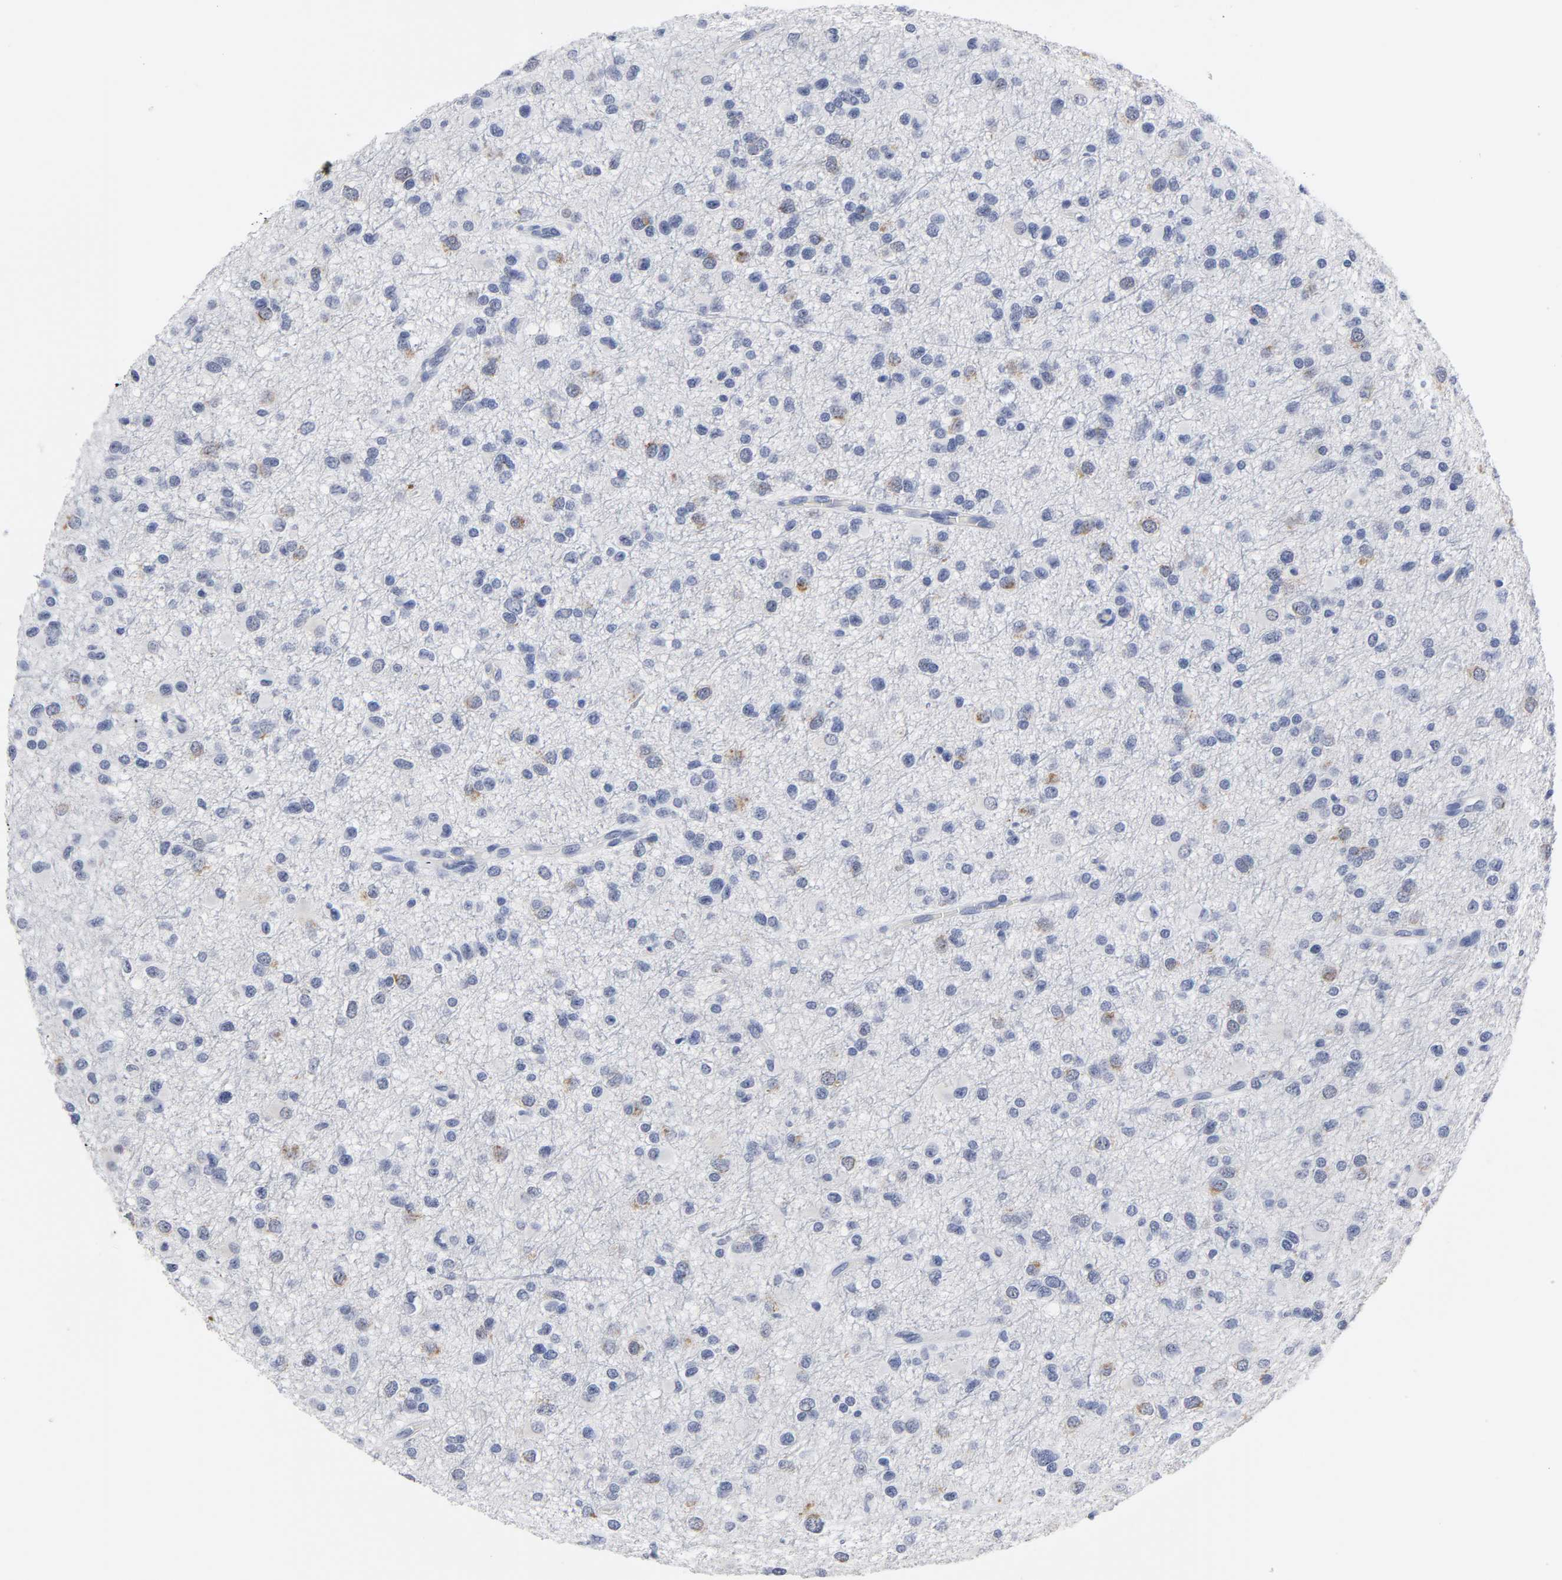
{"staining": {"intensity": "moderate", "quantity": "<25%", "location": "cytoplasmic/membranous"}, "tissue": "glioma", "cell_type": "Tumor cells", "image_type": "cancer", "snomed": [{"axis": "morphology", "description": "Glioma, malignant, Low grade"}, {"axis": "topography", "description": "Brain"}], "caption": "Immunohistochemistry (IHC) histopathology image of human glioma stained for a protein (brown), which shows low levels of moderate cytoplasmic/membranous staining in about <25% of tumor cells.", "gene": "GRHL2", "patient": {"sex": "male", "age": 42}}